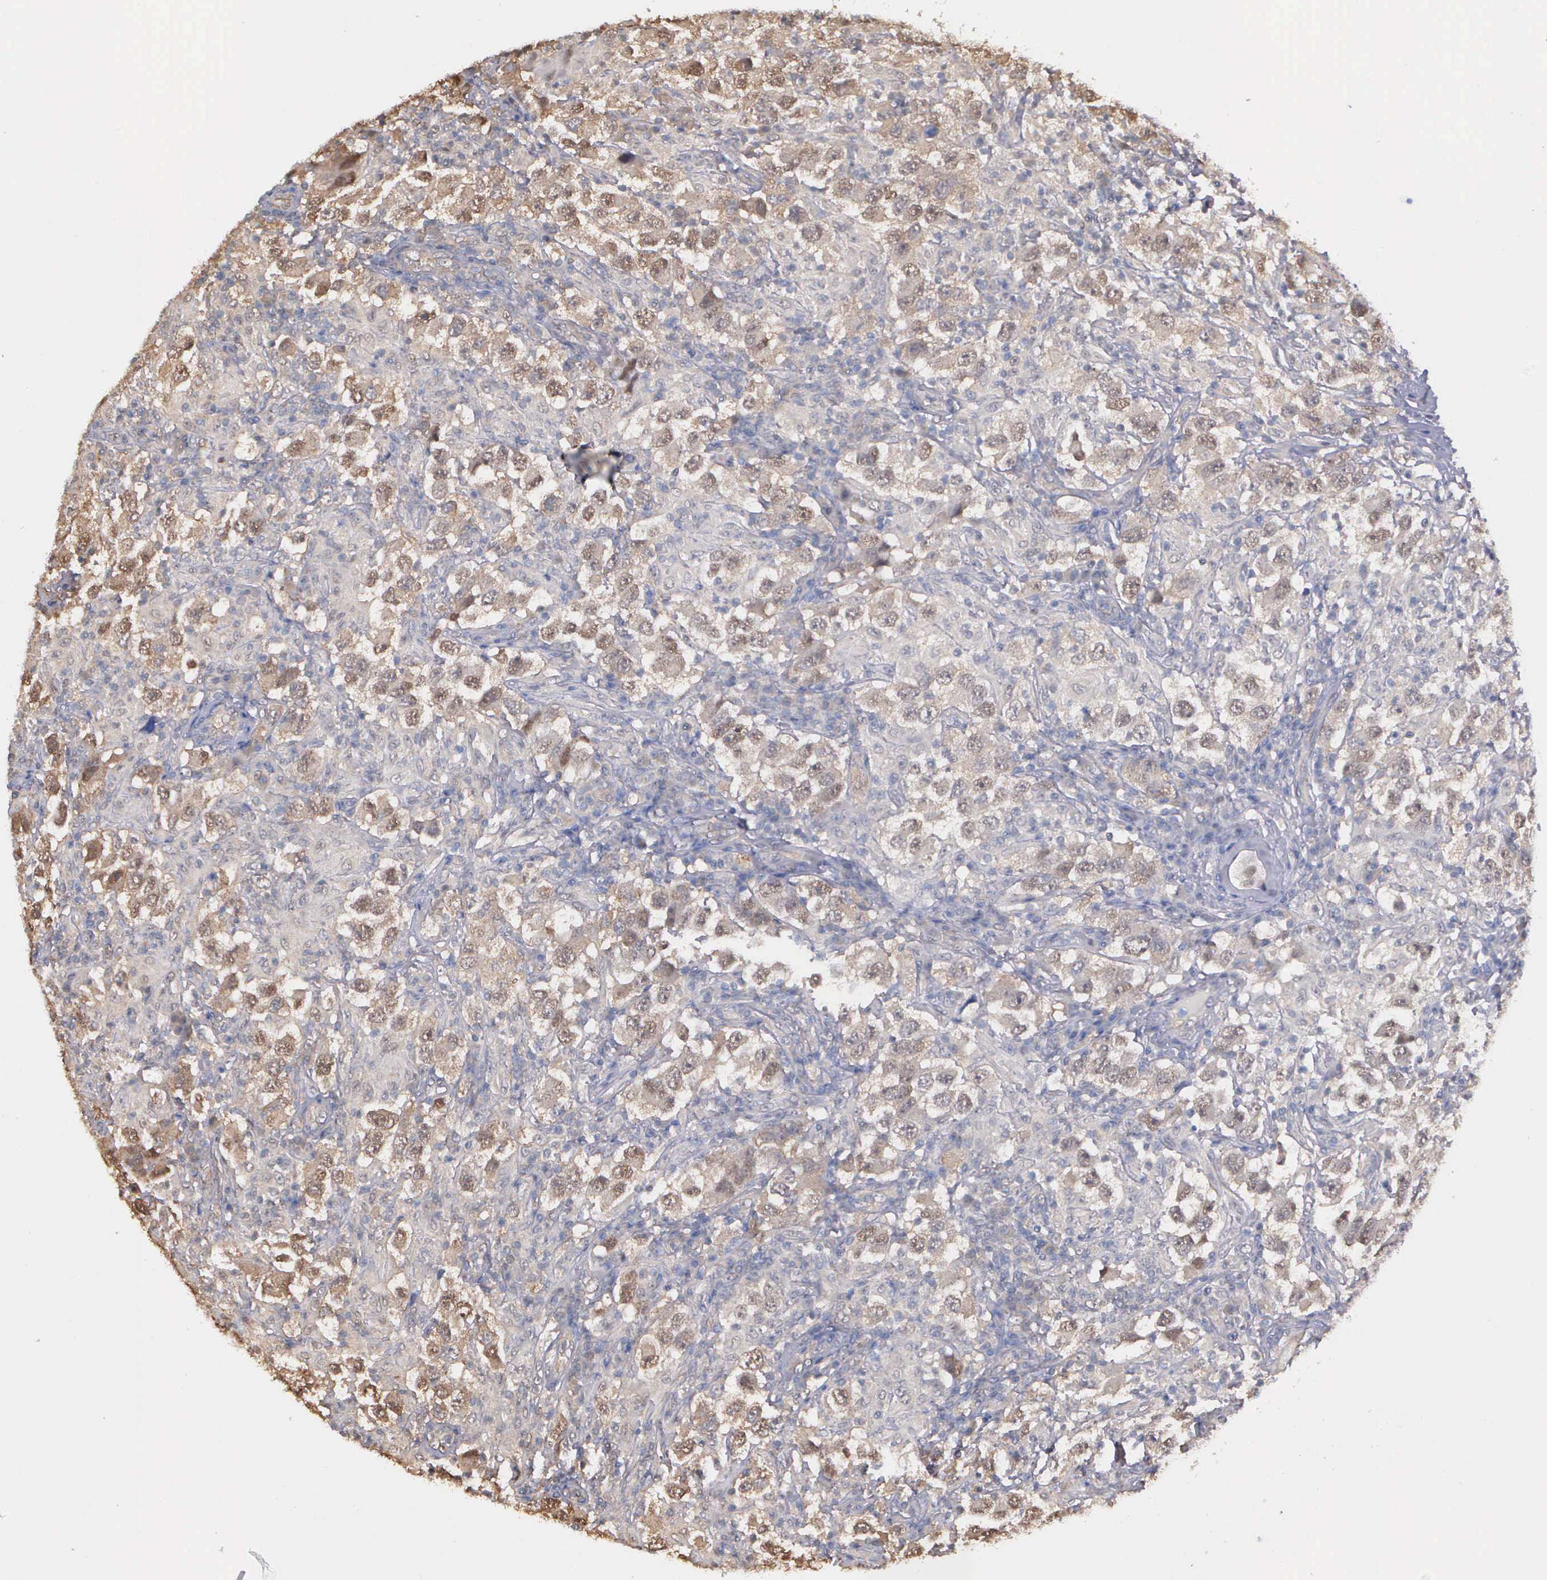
{"staining": {"intensity": "moderate", "quantity": "25%-75%", "location": "cytoplasmic/membranous,nuclear"}, "tissue": "testis cancer", "cell_type": "Tumor cells", "image_type": "cancer", "snomed": [{"axis": "morphology", "description": "Carcinoma, Embryonal, NOS"}, {"axis": "topography", "description": "Testis"}], "caption": "Immunohistochemical staining of human testis cancer demonstrates medium levels of moderate cytoplasmic/membranous and nuclear protein staining in about 25%-75% of tumor cells.", "gene": "PSMC1", "patient": {"sex": "male", "age": 21}}